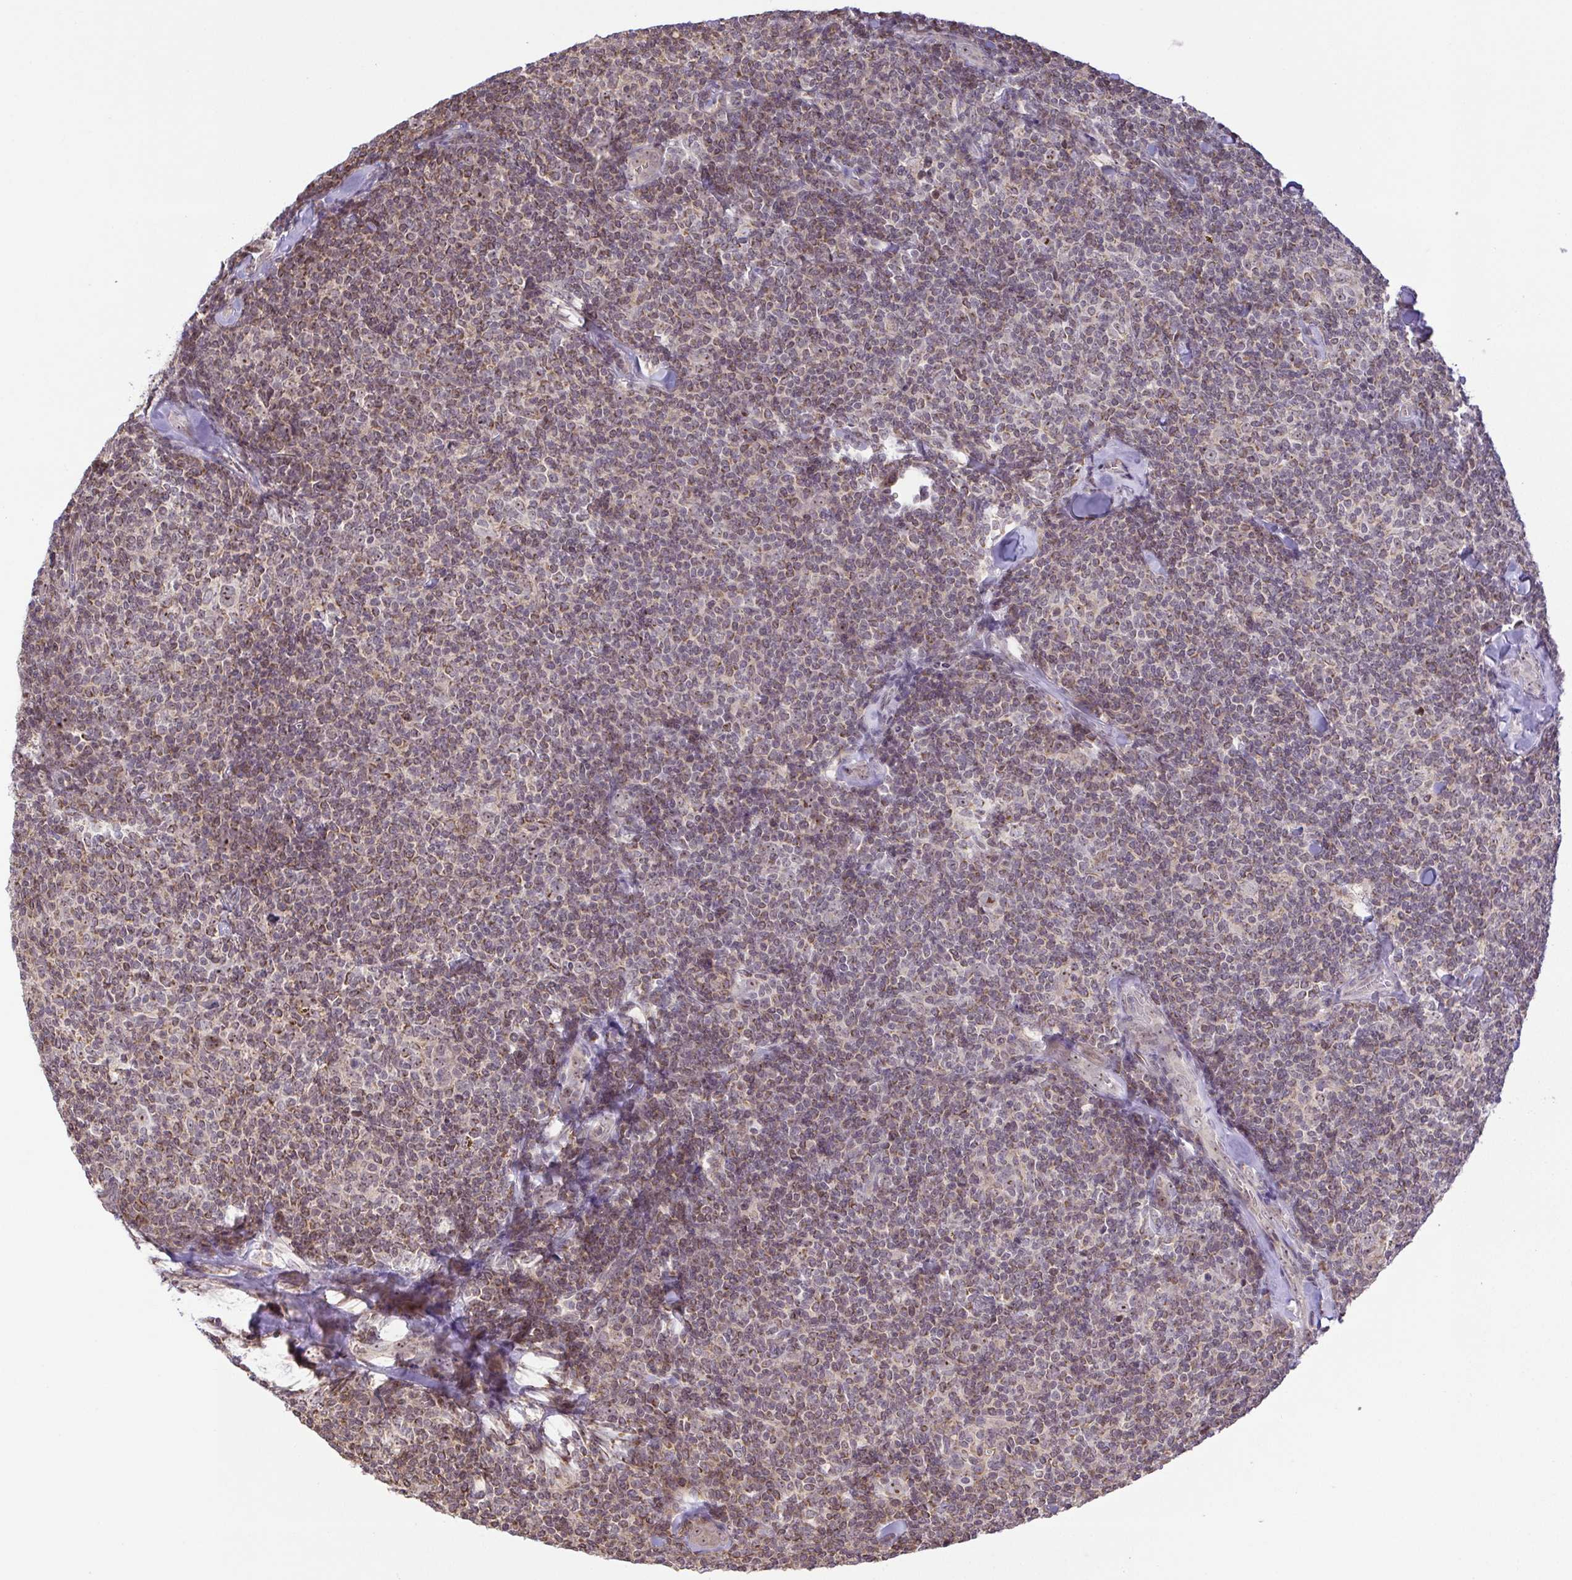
{"staining": {"intensity": "weak", "quantity": "25%-75%", "location": "nuclear"}, "tissue": "lymphoma", "cell_type": "Tumor cells", "image_type": "cancer", "snomed": [{"axis": "morphology", "description": "Malignant lymphoma, non-Hodgkin's type, Low grade"}, {"axis": "topography", "description": "Lymph node"}], "caption": "Approximately 25%-75% of tumor cells in lymphoma show weak nuclear protein expression as visualized by brown immunohistochemical staining.", "gene": "RSL24D1", "patient": {"sex": "female", "age": 56}}